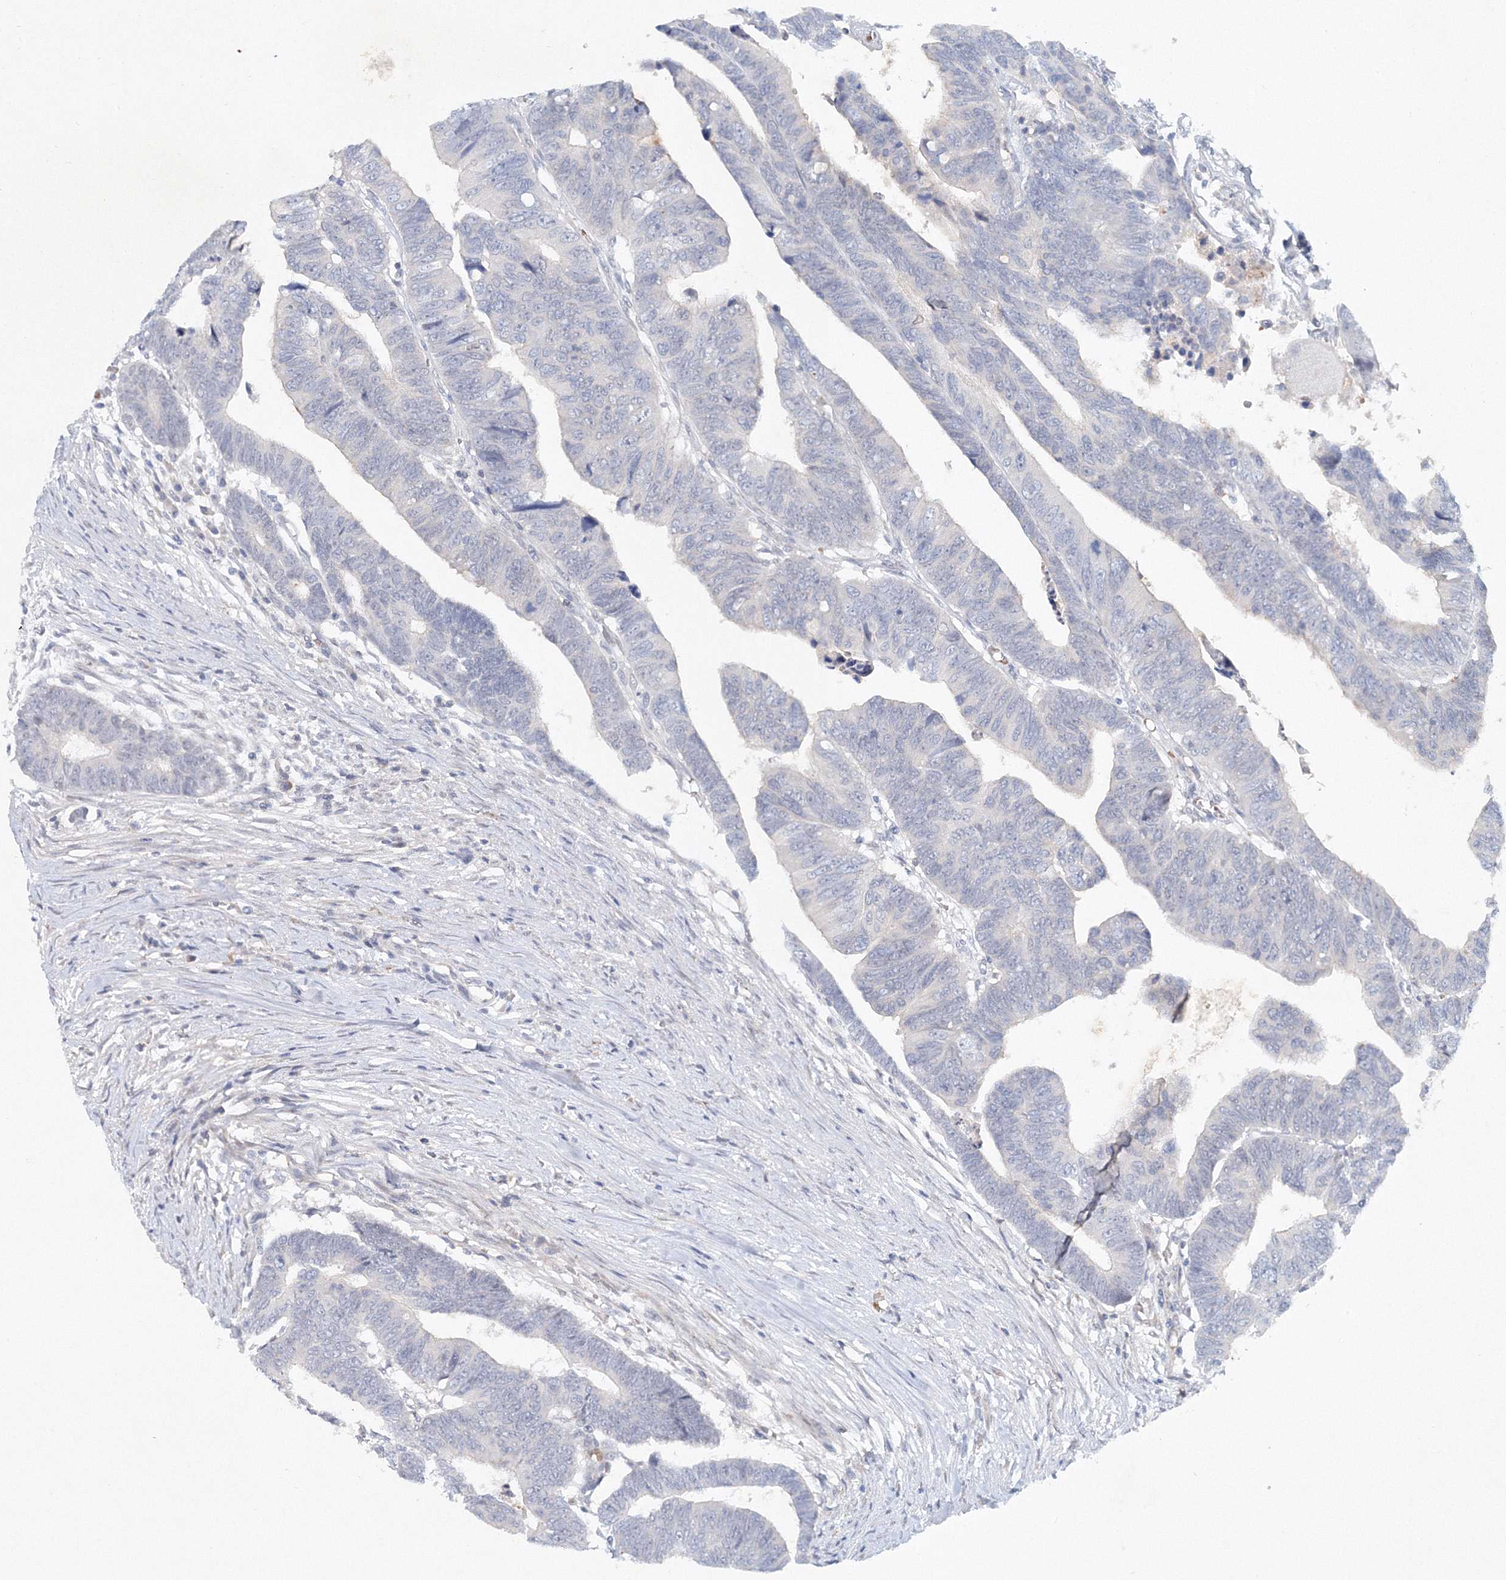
{"staining": {"intensity": "negative", "quantity": "none", "location": "none"}, "tissue": "colorectal cancer", "cell_type": "Tumor cells", "image_type": "cancer", "snomed": [{"axis": "morphology", "description": "Adenocarcinoma, NOS"}, {"axis": "topography", "description": "Rectum"}], "caption": "The histopathology image exhibits no significant staining in tumor cells of colorectal cancer.", "gene": "SH3BP5", "patient": {"sex": "female", "age": 65}}